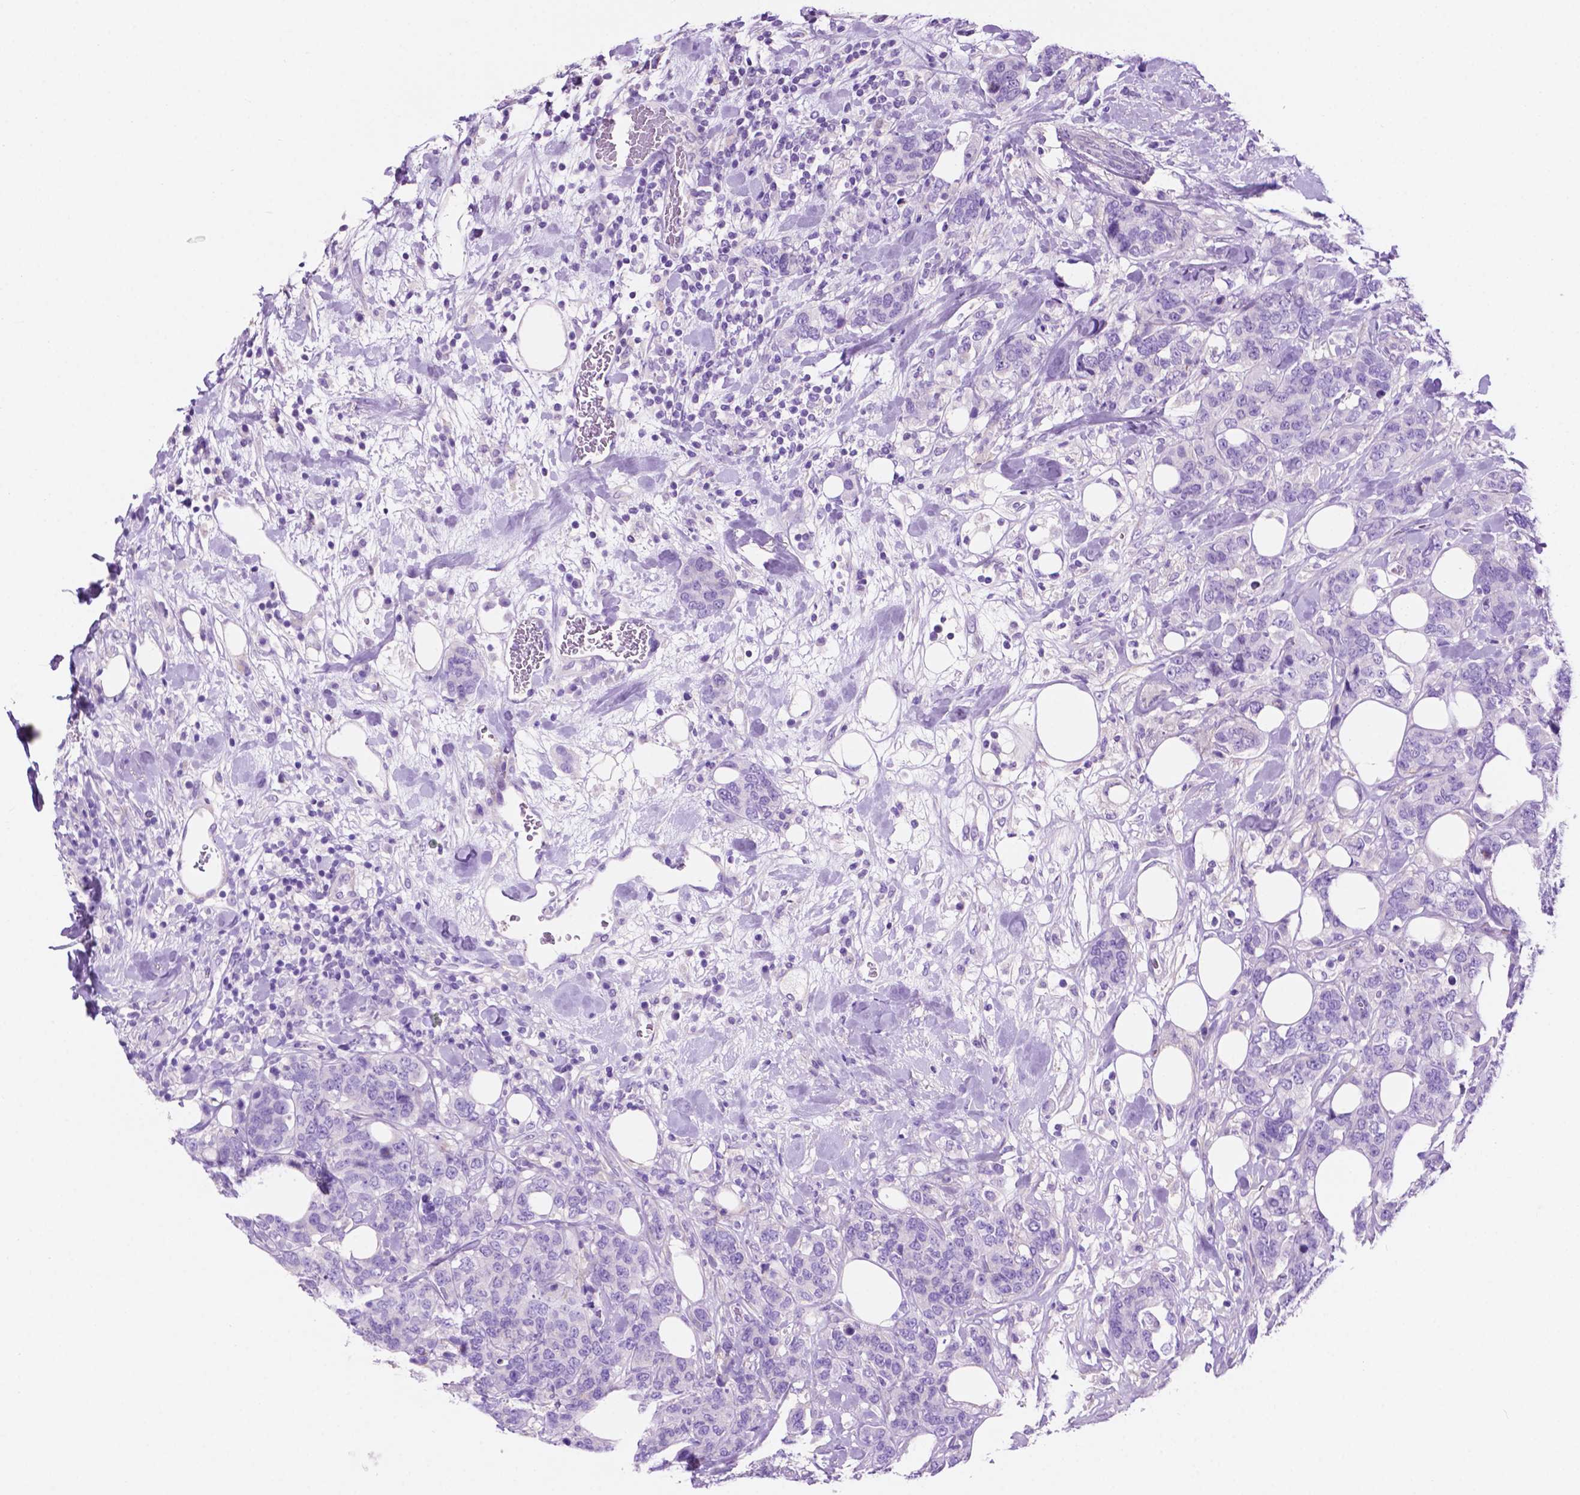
{"staining": {"intensity": "negative", "quantity": "none", "location": "none"}, "tissue": "breast cancer", "cell_type": "Tumor cells", "image_type": "cancer", "snomed": [{"axis": "morphology", "description": "Lobular carcinoma"}, {"axis": "topography", "description": "Breast"}], "caption": "IHC of human breast cancer (lobular carcinoma) demonstrates no staining in tumor cells.", "gene": "IGFN1", "patient": {"sex": "female", "age": 59}}